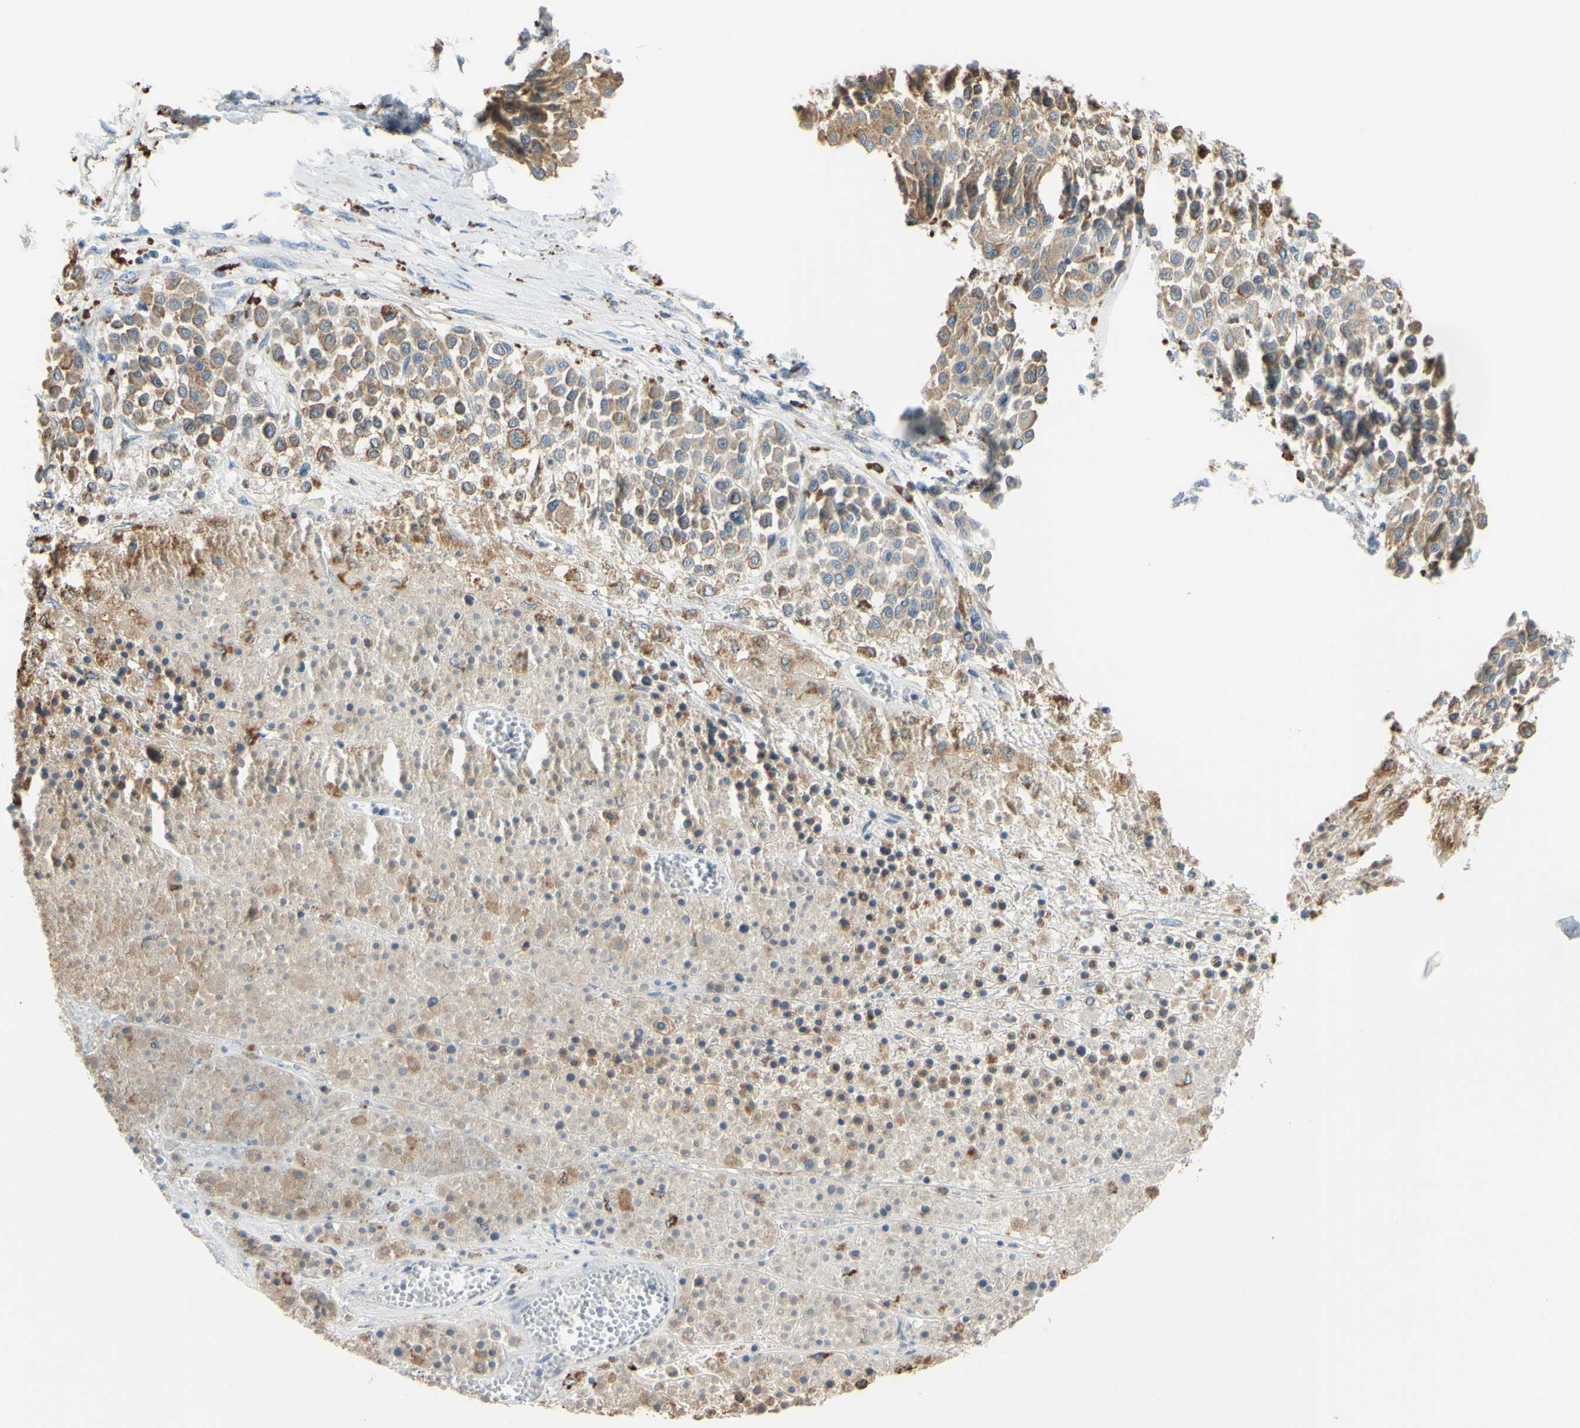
{"staining": {"intensity": "moderate", "quantity": ">75%", "location": "cytoplasmic/membranous"}, "tissue": "melanoma", "cell_type": "Tumor cells", "image_type": "cancer", "snomed": [{"axis": "morphology", "description": "Malignant melanoma, Metastatic site"}, {"axis": "topography", "description": "Soft tissue"}], "caption": "Moderate cytoplasmic/membranous protein expression is seen in about >75% of tumor cells in malignant melanoma (metastatic site).", "gene": "CTSD", "patient": {"sex": "male", "age": 41}}